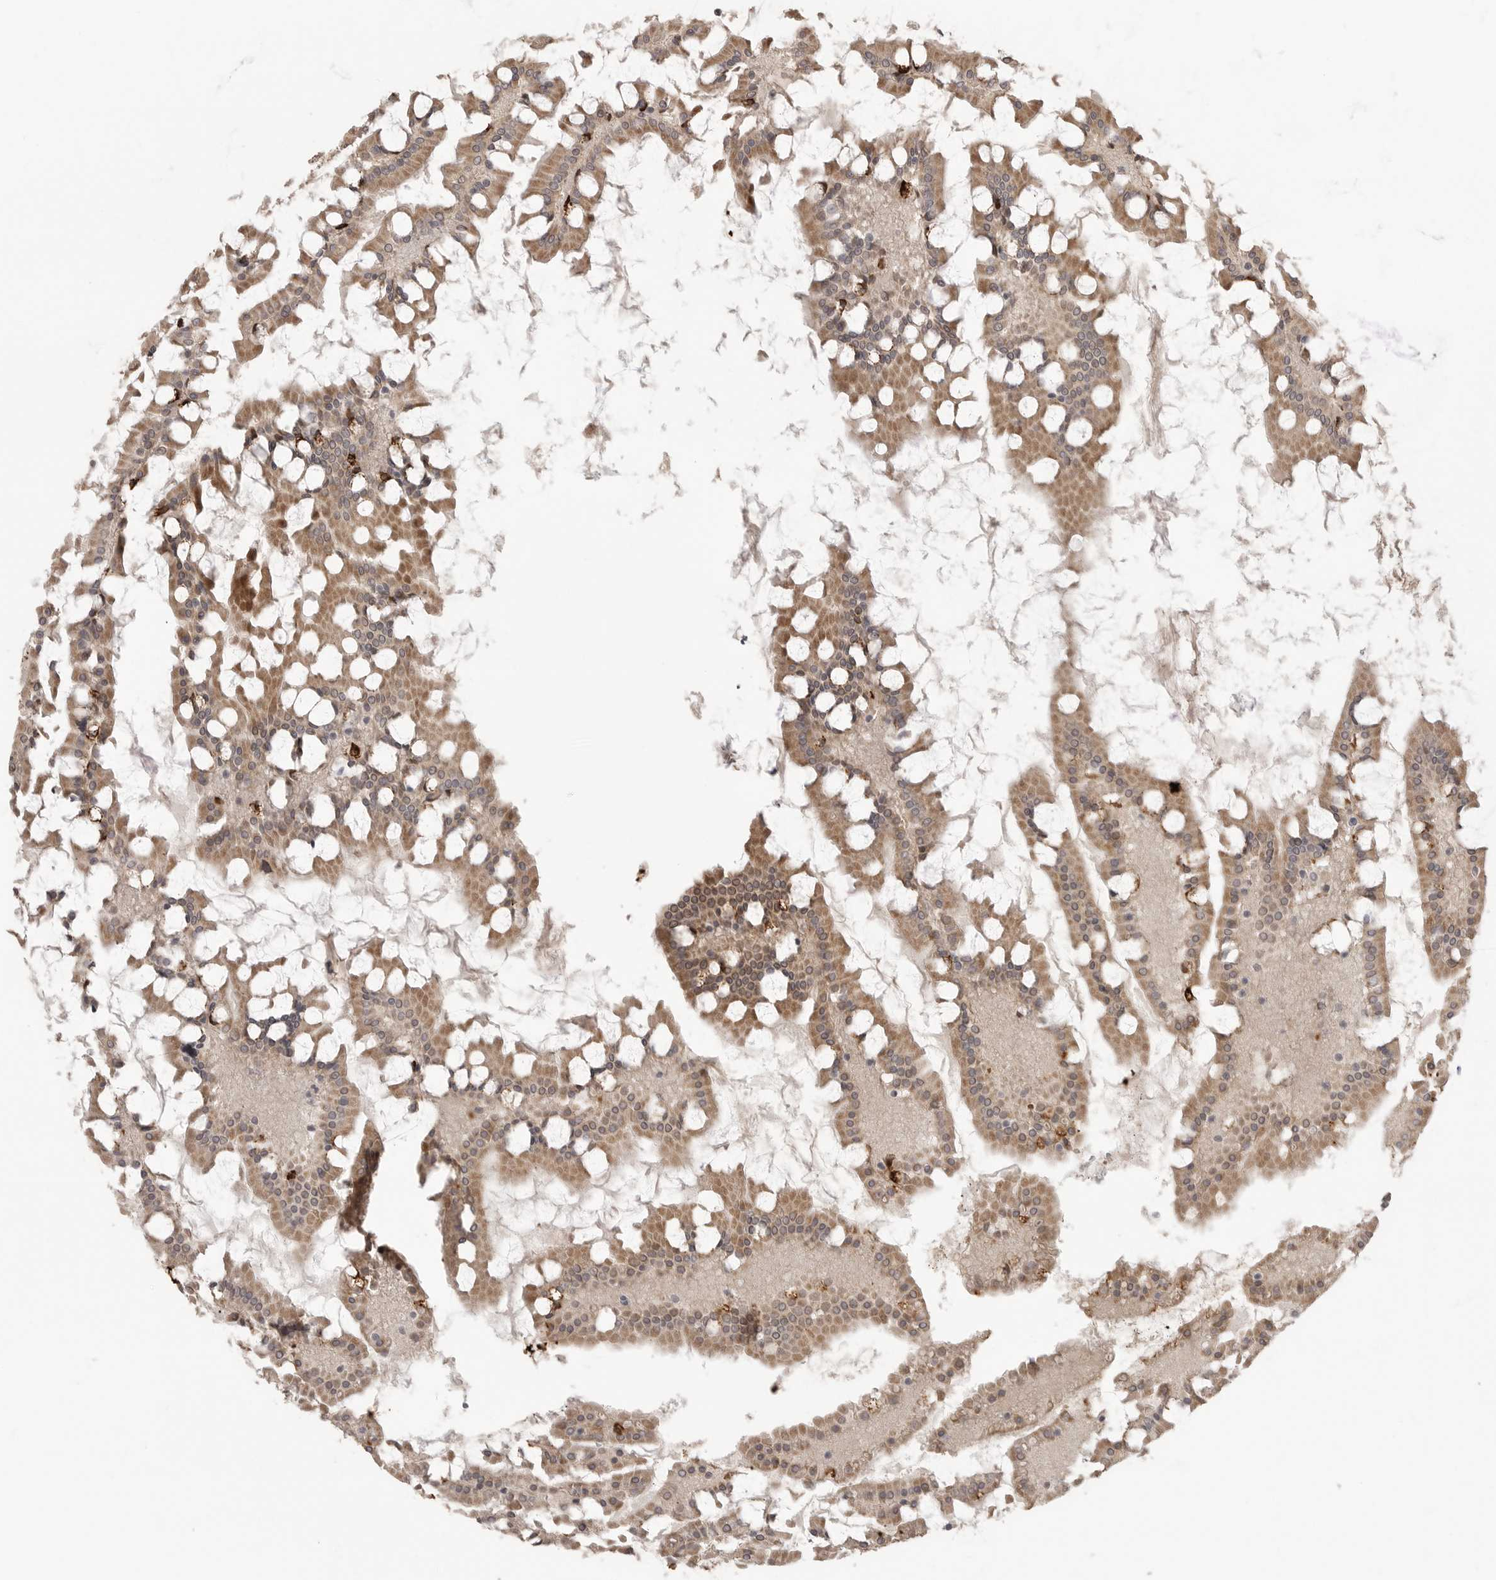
{"staining": {"intensity": "strong", "quantity": "<25%", "location": "cytoplasmic/membranous"}, "tissue": "small intestine", "cell_type": "Glandular cells", "image_type": "normal", "snomed": [{"axis": "morphology", "description": "Normal tissue, NOS"}, {"axis": "topography", "description": "Small intestine"}], "caption": "High-power microscopy captured an IHC image of normal small intestine, revealing strong cytoplasmic/membranous positivity in about <25% of glandular cells.", "gene": "SMG8", "patient": {"sex": "male", "age": 41}}